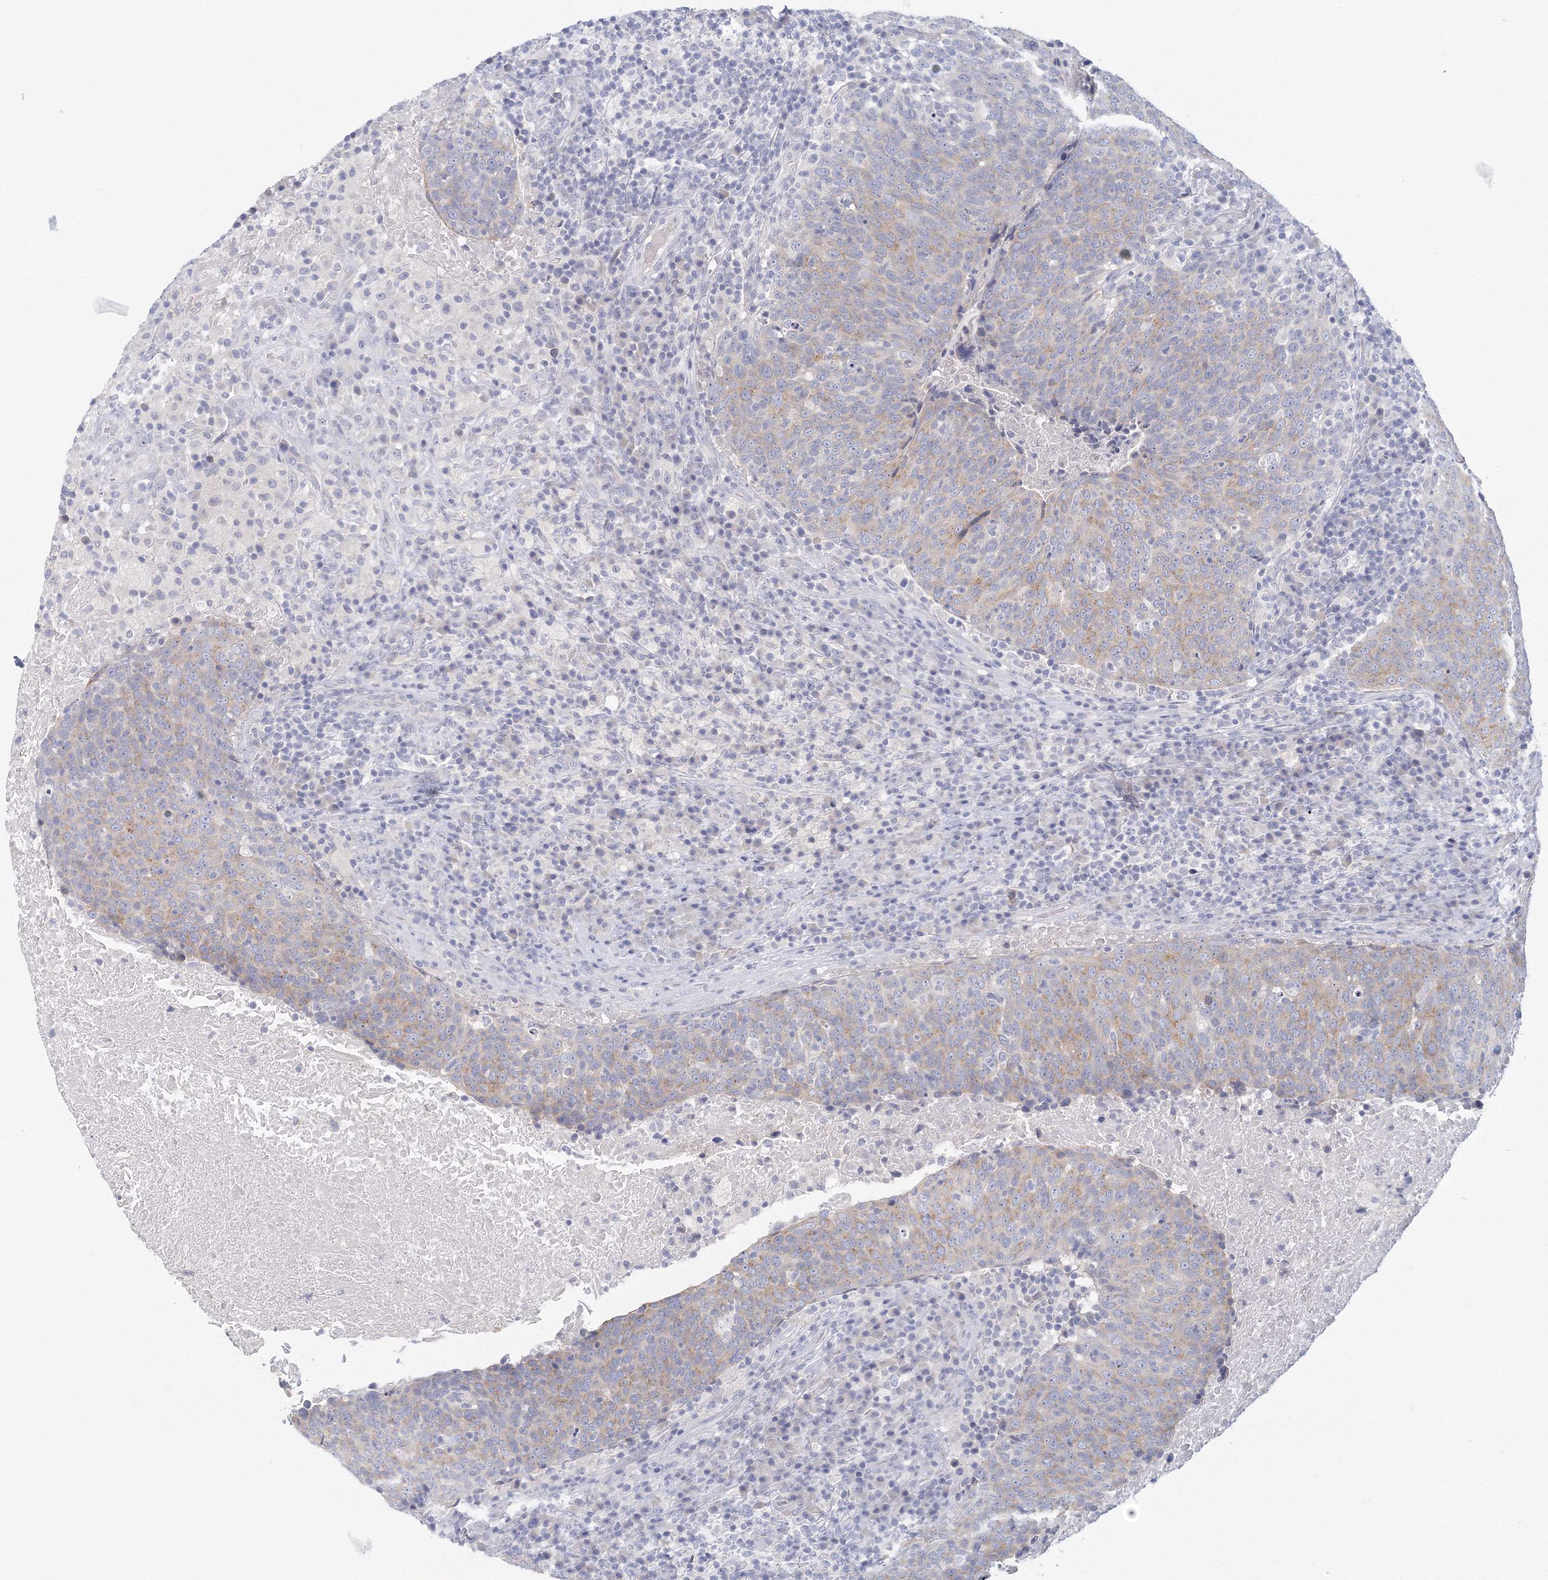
{"staining": {"intensity": "weak", "quantity": "25%-75%", "location": "cytoplasmic/membranous"}, "tissue": "head and neck cancer", "cell_type": "Tumor cells", "image_type": "cancer", "snomed": [{"axis": "morphology", "description": "Squamous cell carcinoma, NOS"}, {"axis": "morphology", "description": "Squamous cell carcinoma, metastatic, NOS"}, {"axis": "topography", "description": "Lymph node"}, {"axis": "topography", "description": "Head-Neck"}], "caption": "Protein analysis of head and neck cancer (squamous cell carcinoma) tissue exhibits weak cytoplasmic/membranous positivity in approximately 25%-75% of tumor cells. (Stains: DAB in brown, nuclei in blue, Microscopy: brightfield microscopy at high magnification).", "gene": "TACC2", "patient": {"sex": "male", "age": 62}}